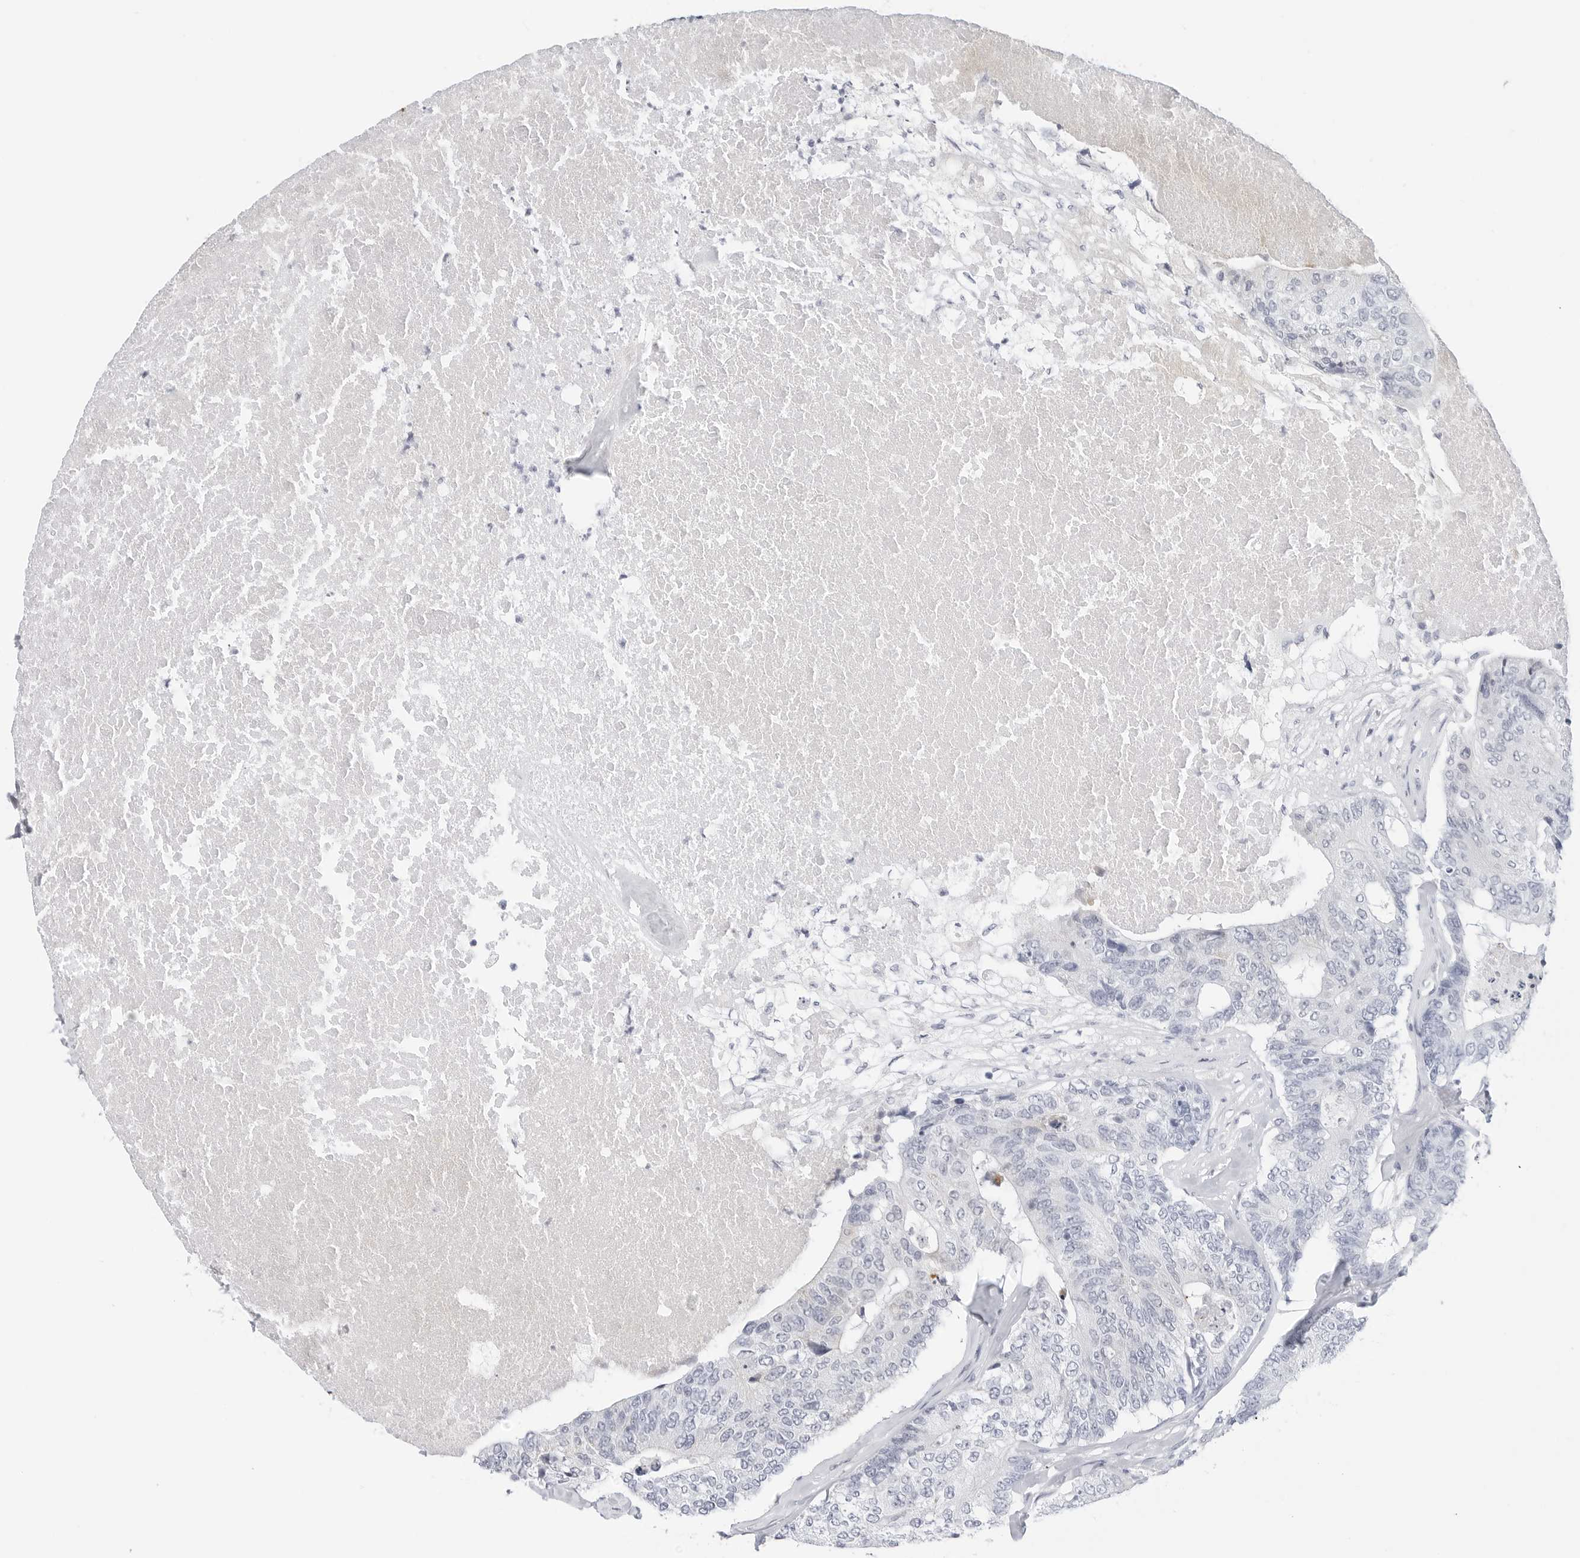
{"staining": {"intensity": "negative", "quantity": "none", "location": "none"}, "tissue": "colorectal cancer", "cell_type": "Tumor cells", "image_type": "cancer", "snomed": [{"axis": "morphology", "description": "Adenocarcinoma, NOS"}, {"axis": "topography", "description": "Colon"}], "caption": "There is no significant expression in tumor cells of adenocarcinoma (colorectal).", "gene": "SLC19A1", "patient": {"sex": "female", "age": 67}}